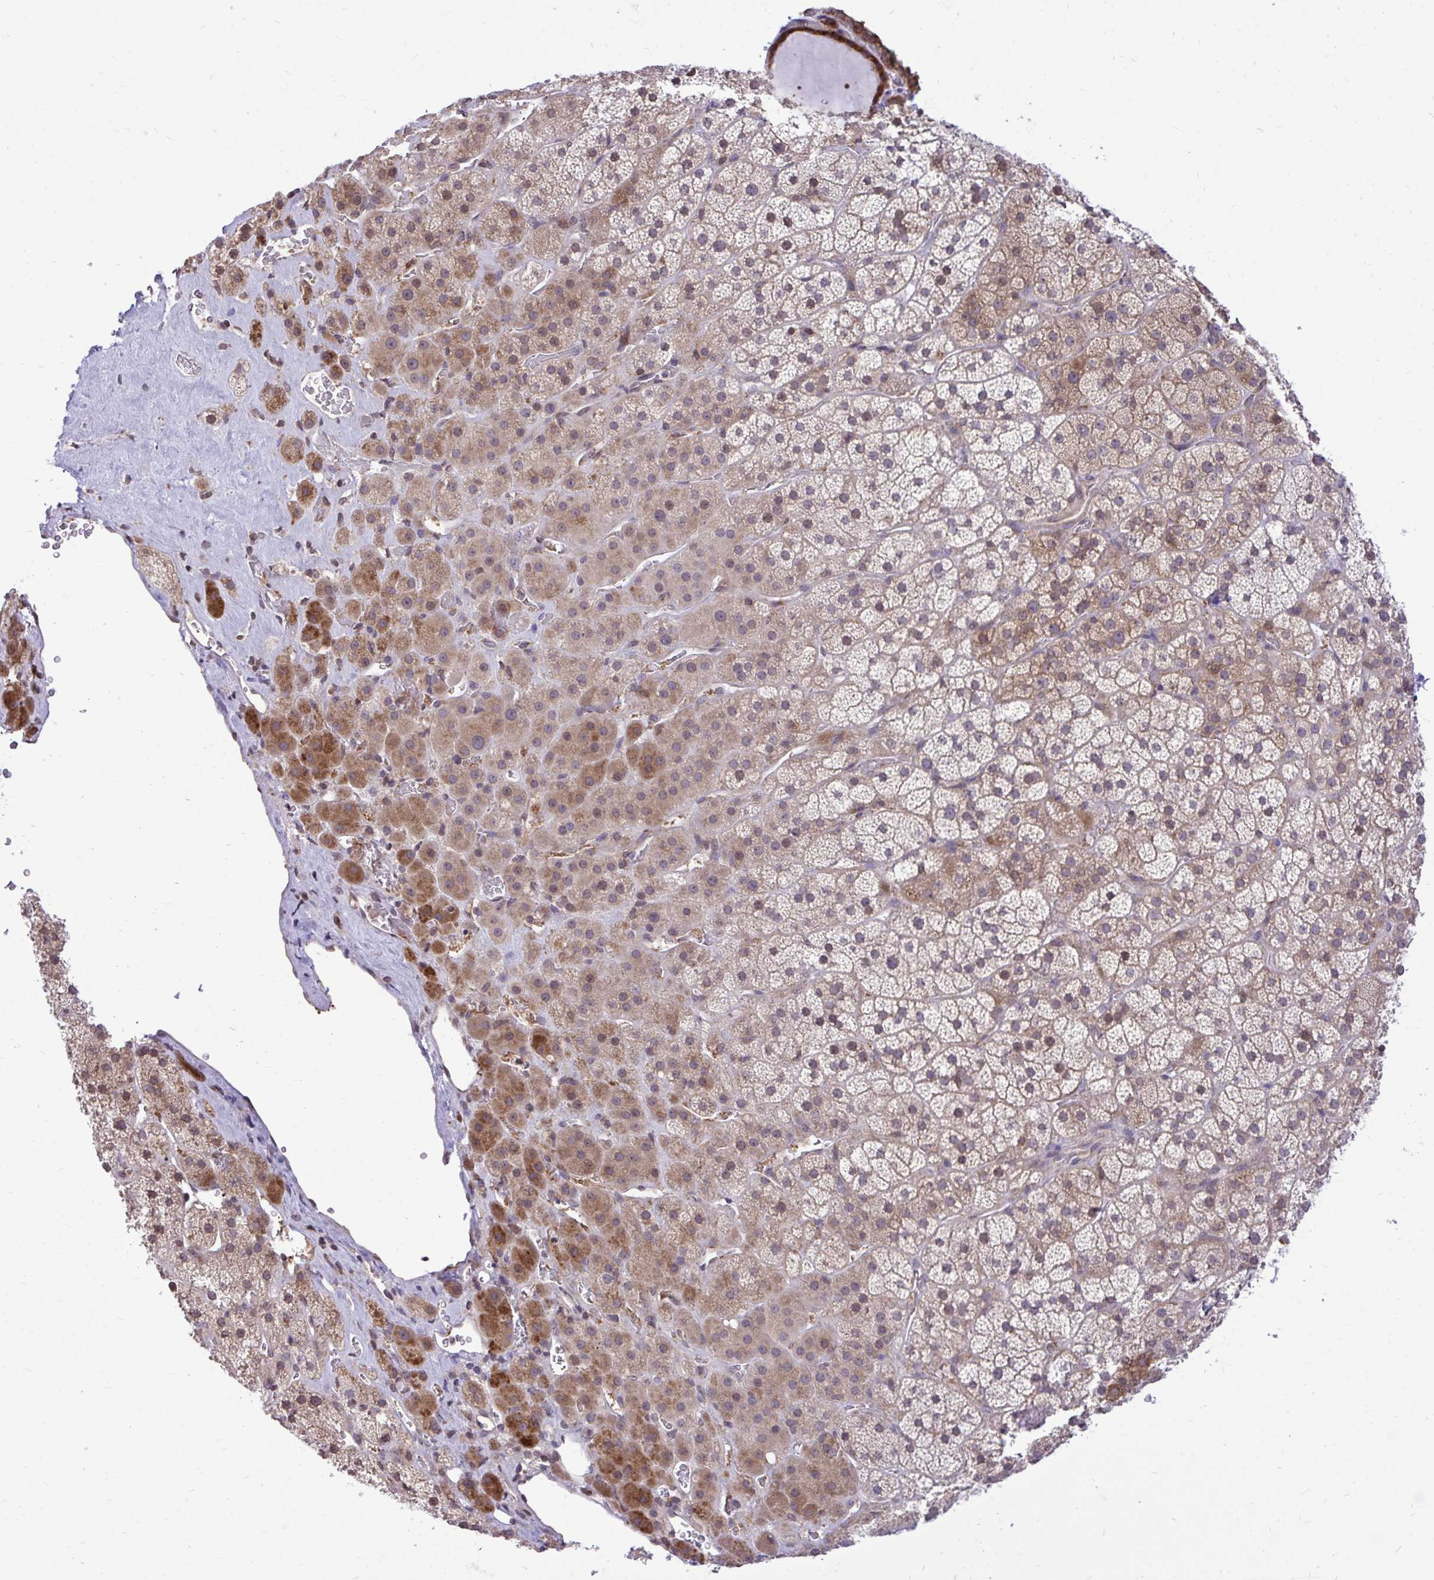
{"staining": {"intensity": "moderate", "quantity": "25%-75%", "location": "cytoplasmic/membranous"}, "tissue": "adrenal gland", "cell_type": "Glandular cells", "image_type": "normal", "snomed": [{"axis": "morphology", "description": "Normal tissue, NOS"}, {"axis": "topography", "description": "Adrenal gland"}], "caption": "An image showing moderate cytoplasmic/membranous staining in about 25%-75% of glandular cells in benign adrenal gland, as visualized by brown immunohistochemical staining.", "gene": "METTL9", "patient": {"sex": "male", "age": 57}}